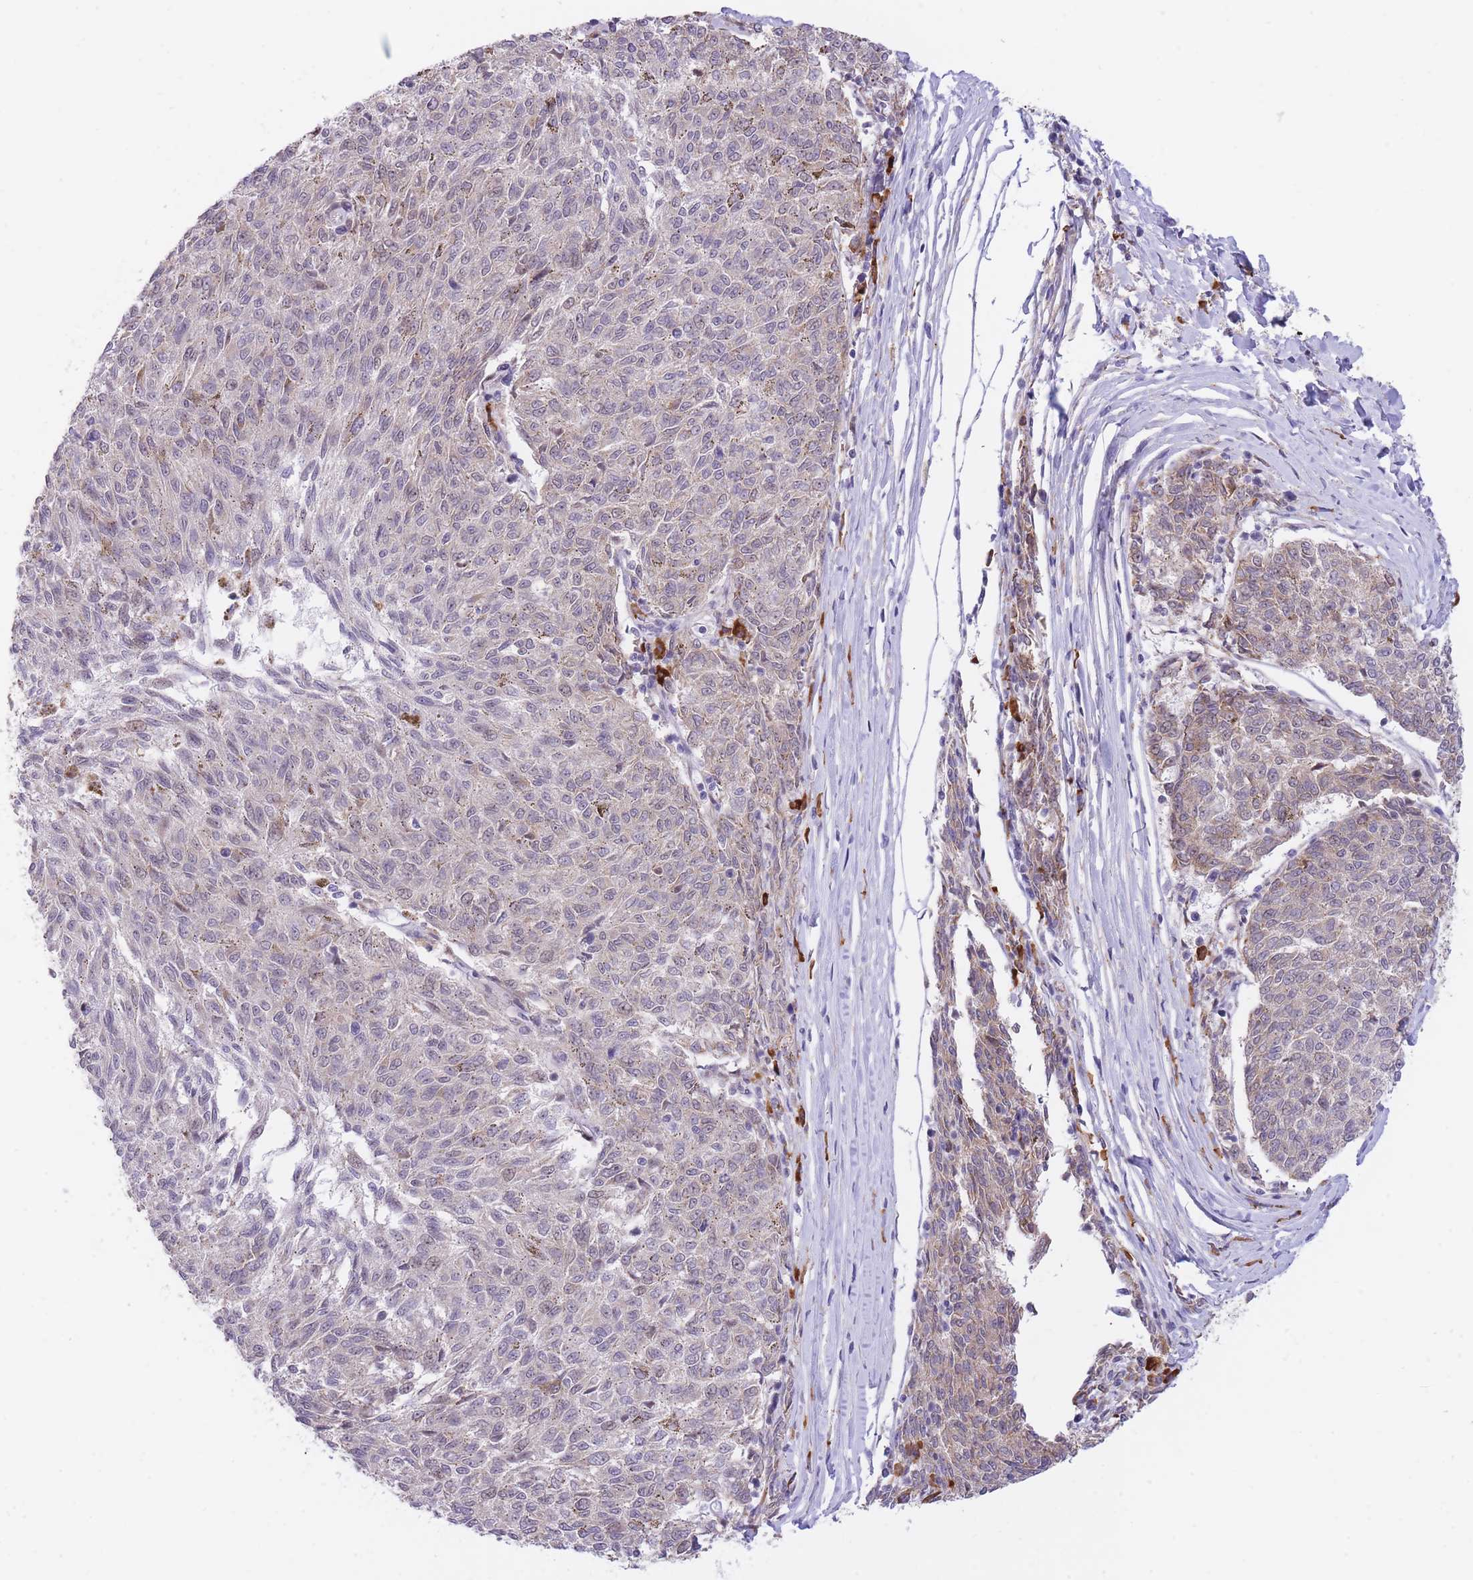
{"staining": {"intensity": "weak", "quantity": "<25%", "location": "cytoplasmic/membranous"}, "tissue": "melanoma", "cell_type": "Tumor cells", "image_type": "cancer", "snomed": [{"axis": "morphology", "description": "Malignant melanoma, NOS"}, {"axis": "topography", "description": "Skin"}], "caption": "Immunohistochemical staining of human melanoma shows no significant positivity in tumor cells.", "gene": "EXOSC8", "patient": {"sex": "female", "age": 72}}